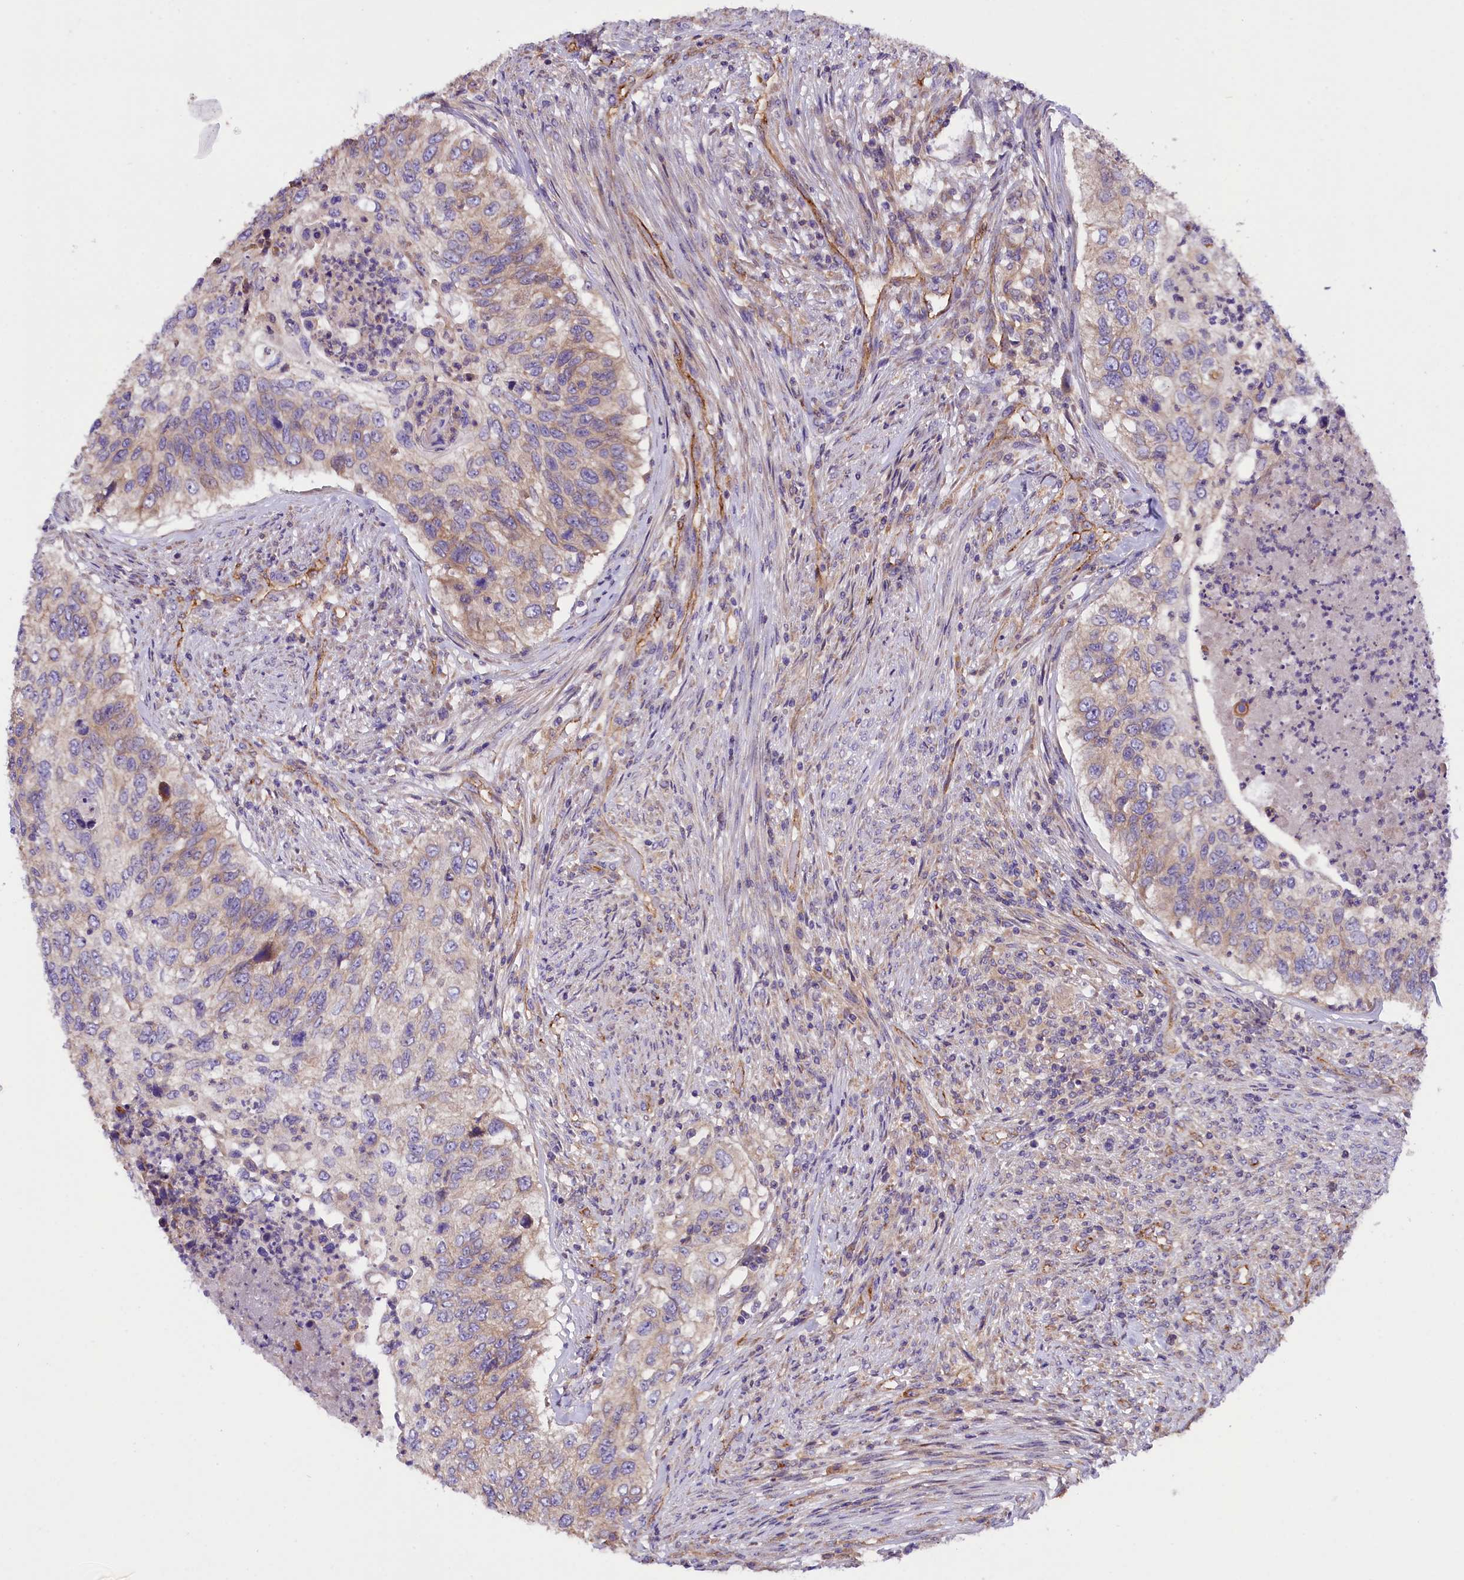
{"staining": {"intensity": "weak", "quantity": "25%-75%", "location": "cytoplasmic/membranous"}, "tissue": "urothelial cancer", "cell_type": "Tumor cells", "image_type": "cancer", "snomed": [{"axis": "morphology", "description": "Urothelial carcinoma, High grade"}, {"axis": "topography", "description": "Urinary bladder"}], "caption": "This is an image of immunohistochemistry staining of high-grade urothelial carcinoma, which shows weak positivity in the cytoplasmic/membranous of tumor cells.", "gene": "DNAJB9", "patient": {"sex": "female", "age": 60}}